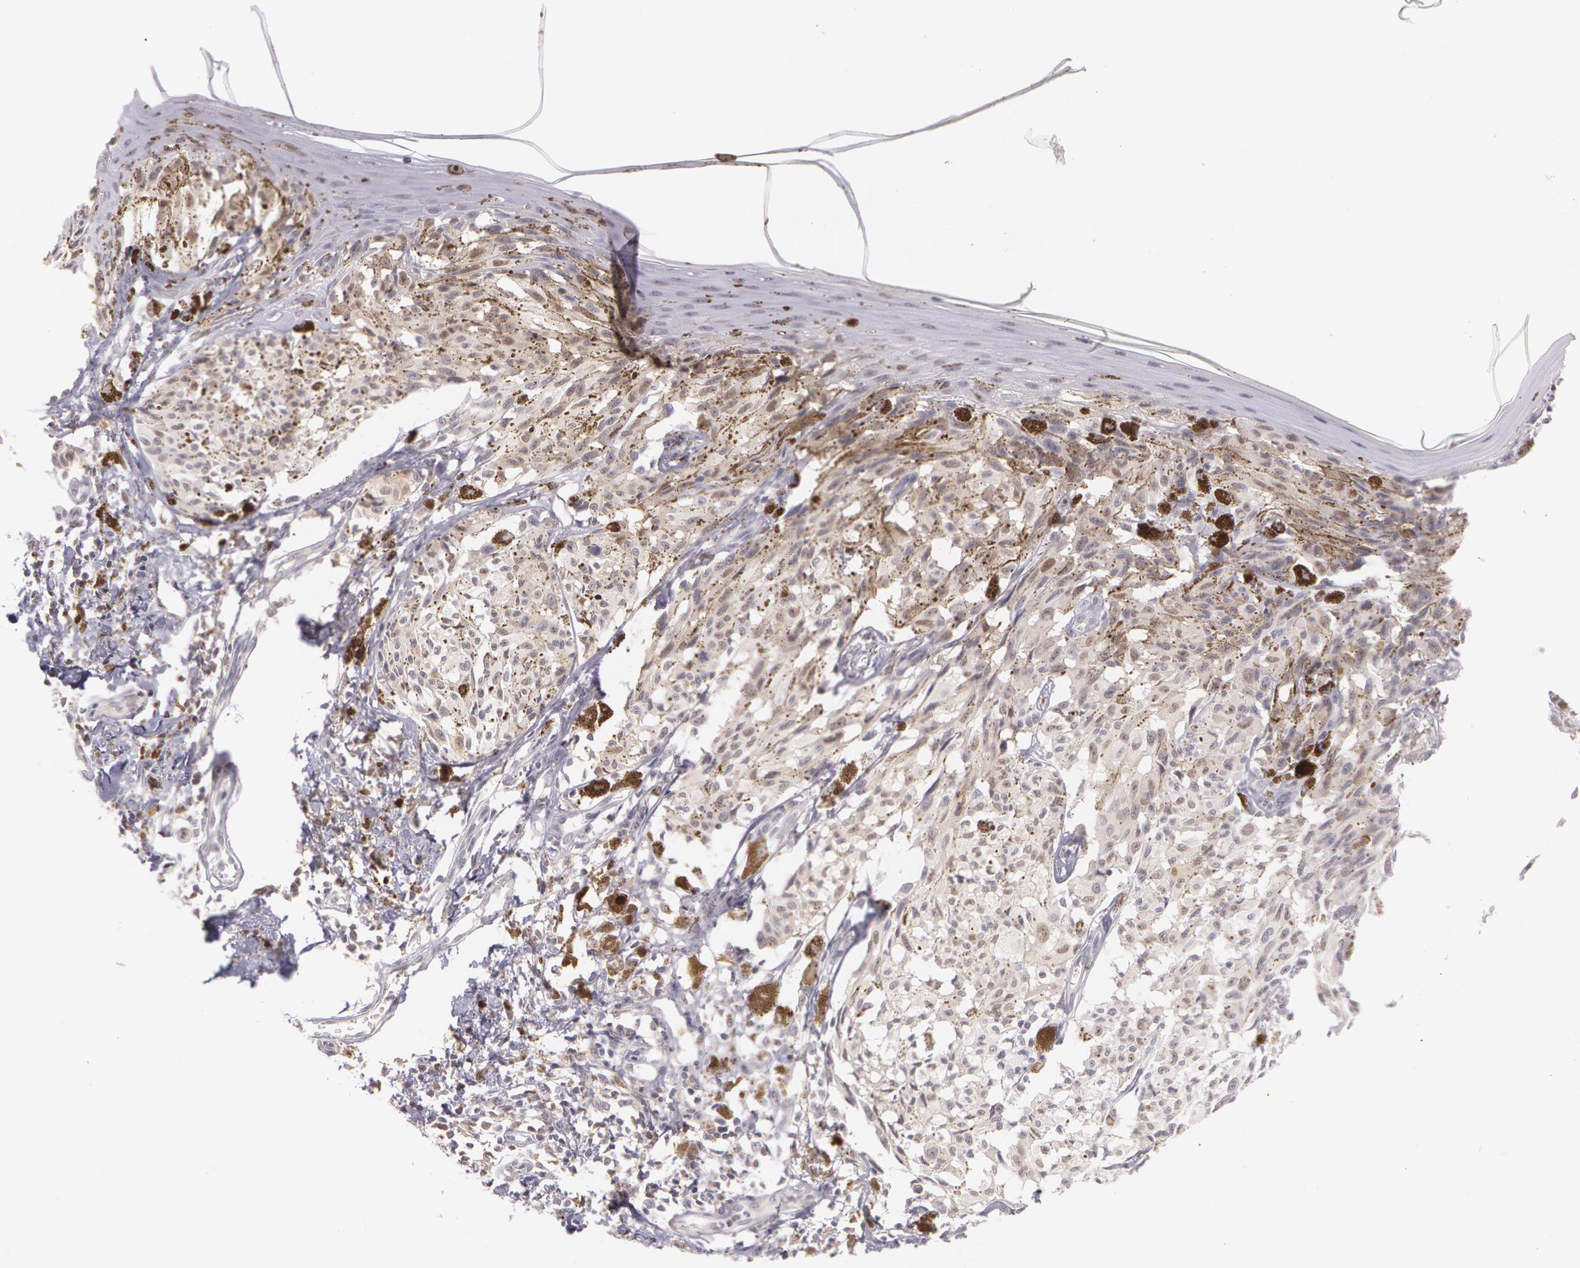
{"staining": {"intensity": "negative", "quantity": "none", "location": "none"}, "tissue": "melanoma", "cell_type": "Tumor cells", "image_type": "cancer", "snomed": [{"axis": "morphology", "description": "Malignant melanoma, NOS"}, {"axis": "topography", "description": "Skin"}], "caption": "Immunohistochemistry (IHC) micrograph of neoplastic tissue: human malignant melanoma stained with DAB shows no significant protein positivity in tumor cells.", "gene": "LBP", "patient": {"sex": "female", "age": 72}}